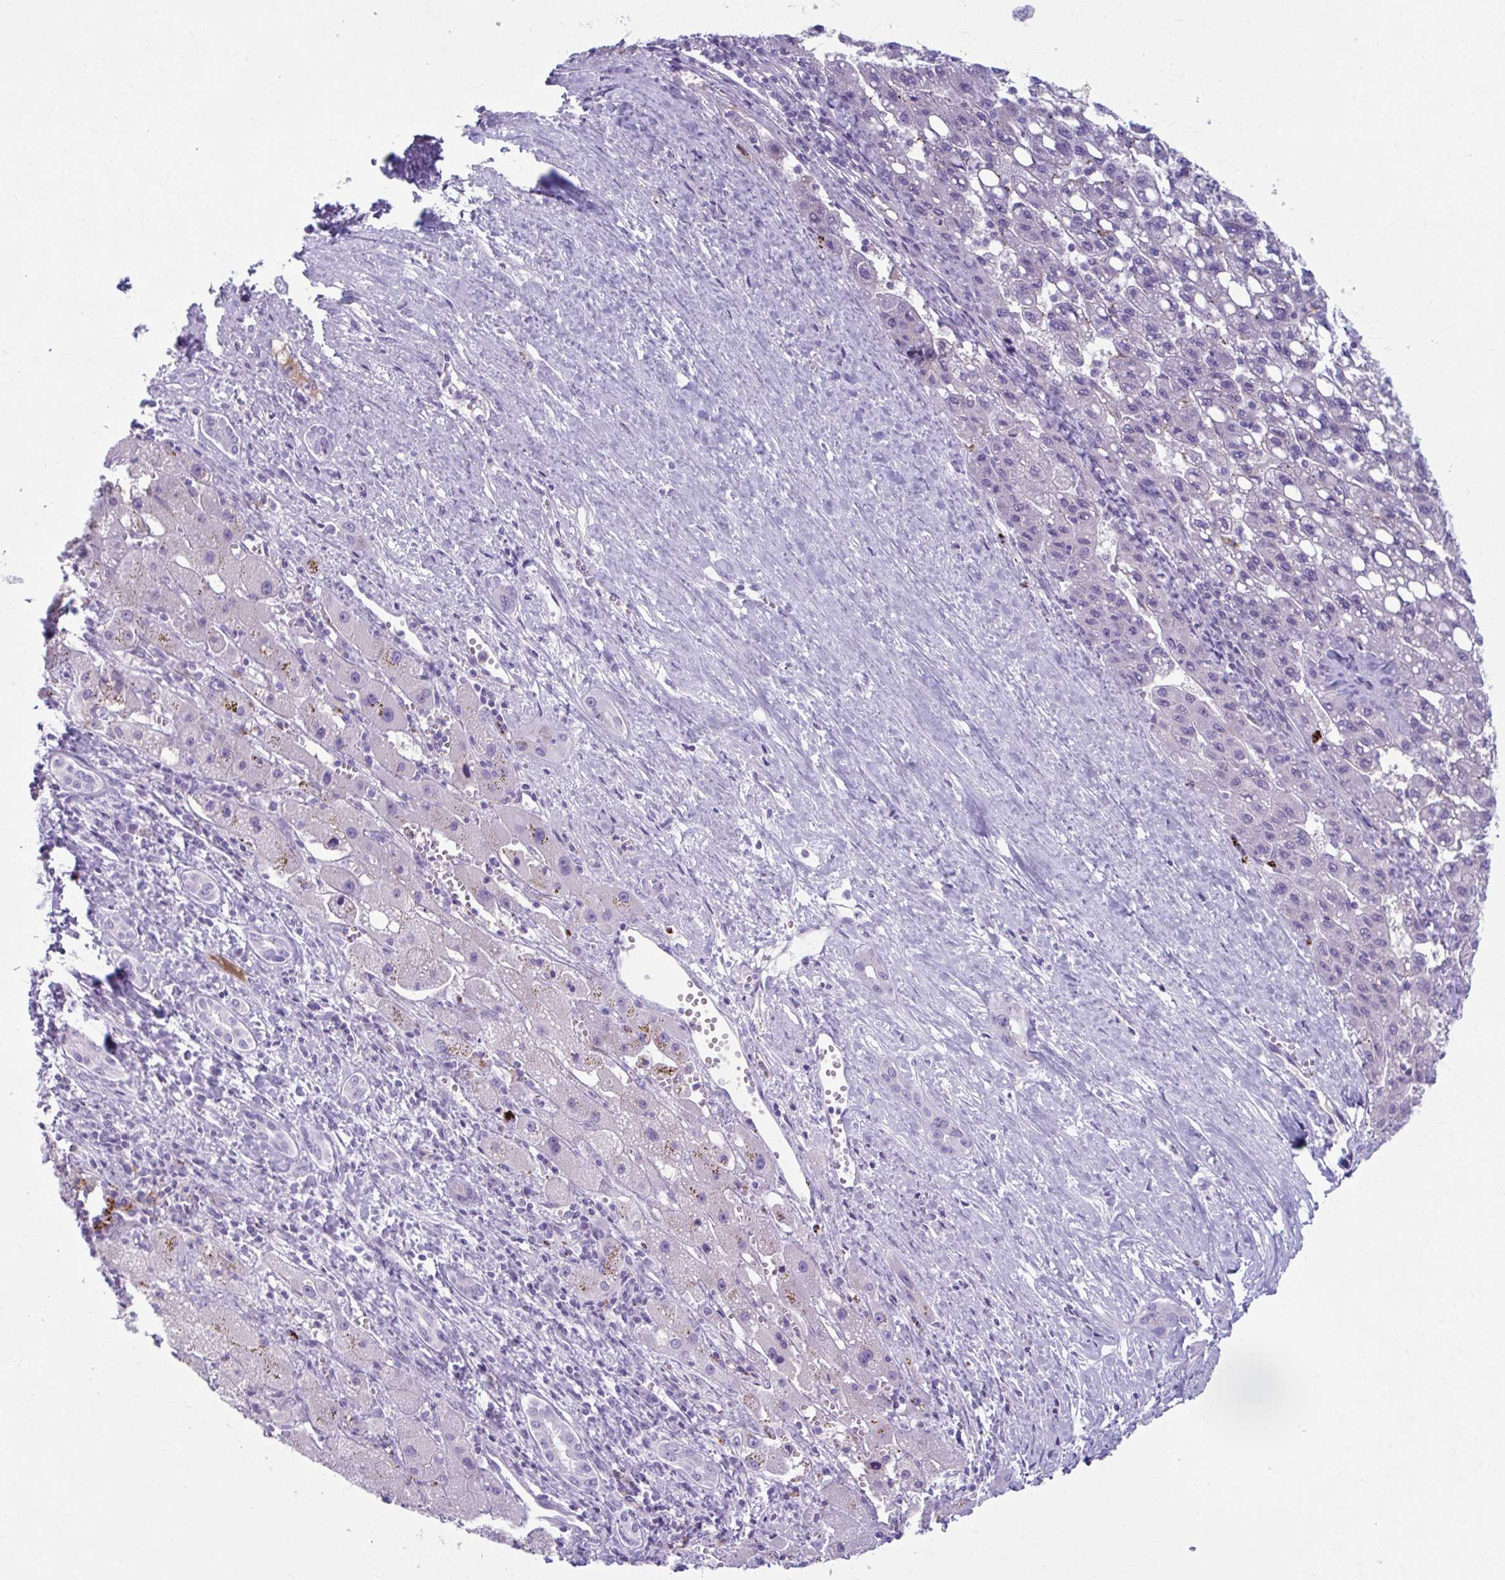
{"staining": {"intensity": "negative", "quantity": "none", "location": "none"}, "tissue": "liver cancer", "cell_type": "Tumor cells", "image_type": "cancer", "snomed": [{"axis": "morphology", "description": "Carcinoma, Hepatocellular, NOS"}, {"axis": "topography", "description": "Liver"}], "caption": "A photomicrograph of liver hepatocellular carcinoma stained for a protein demonstrates no brown staining in tumor cells.", "gene": "C12orf71", "patient": {"sex": "female", "age": 82}}